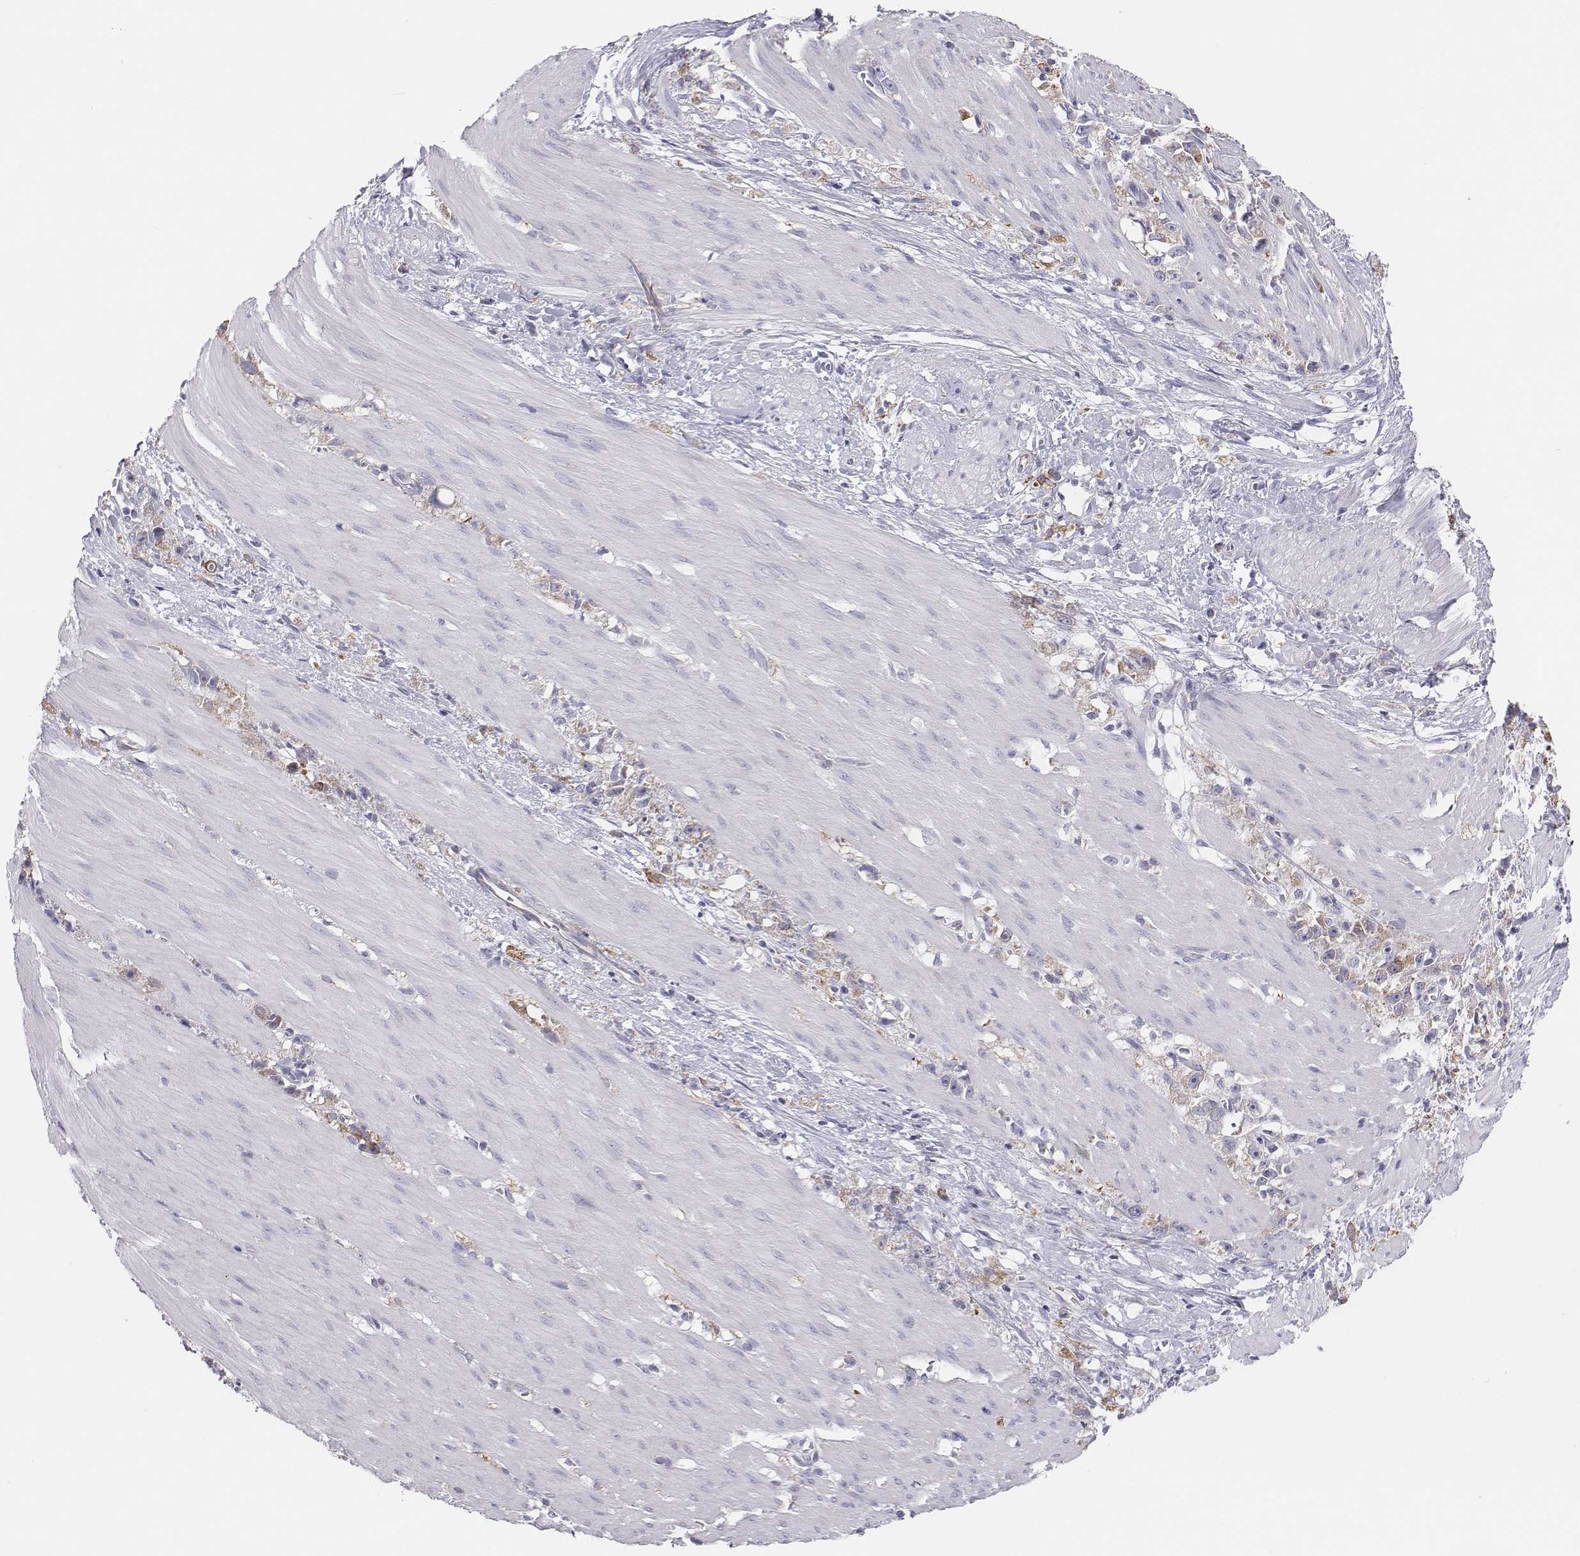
{"staining": {"intensity": "moderate", "quantity": "<25%", "location": "cytoplasmic/membranous"}, "tissue": "stomach cancer", "cell_type": "Tumor cells", "image_type": "cancer", "snomed": [{"axis": "morphology", "description": "Adenocarcinoma, NOS"}, {"axis": "topography", "description": "Stomach"}], "caption": "A brown stain highlights moderate cytoplasmic/membranous positivity of a protein in stomach cancer tumor cells.", "gene": "CHST14", "patient": {"sex": "female", "age": 59}}